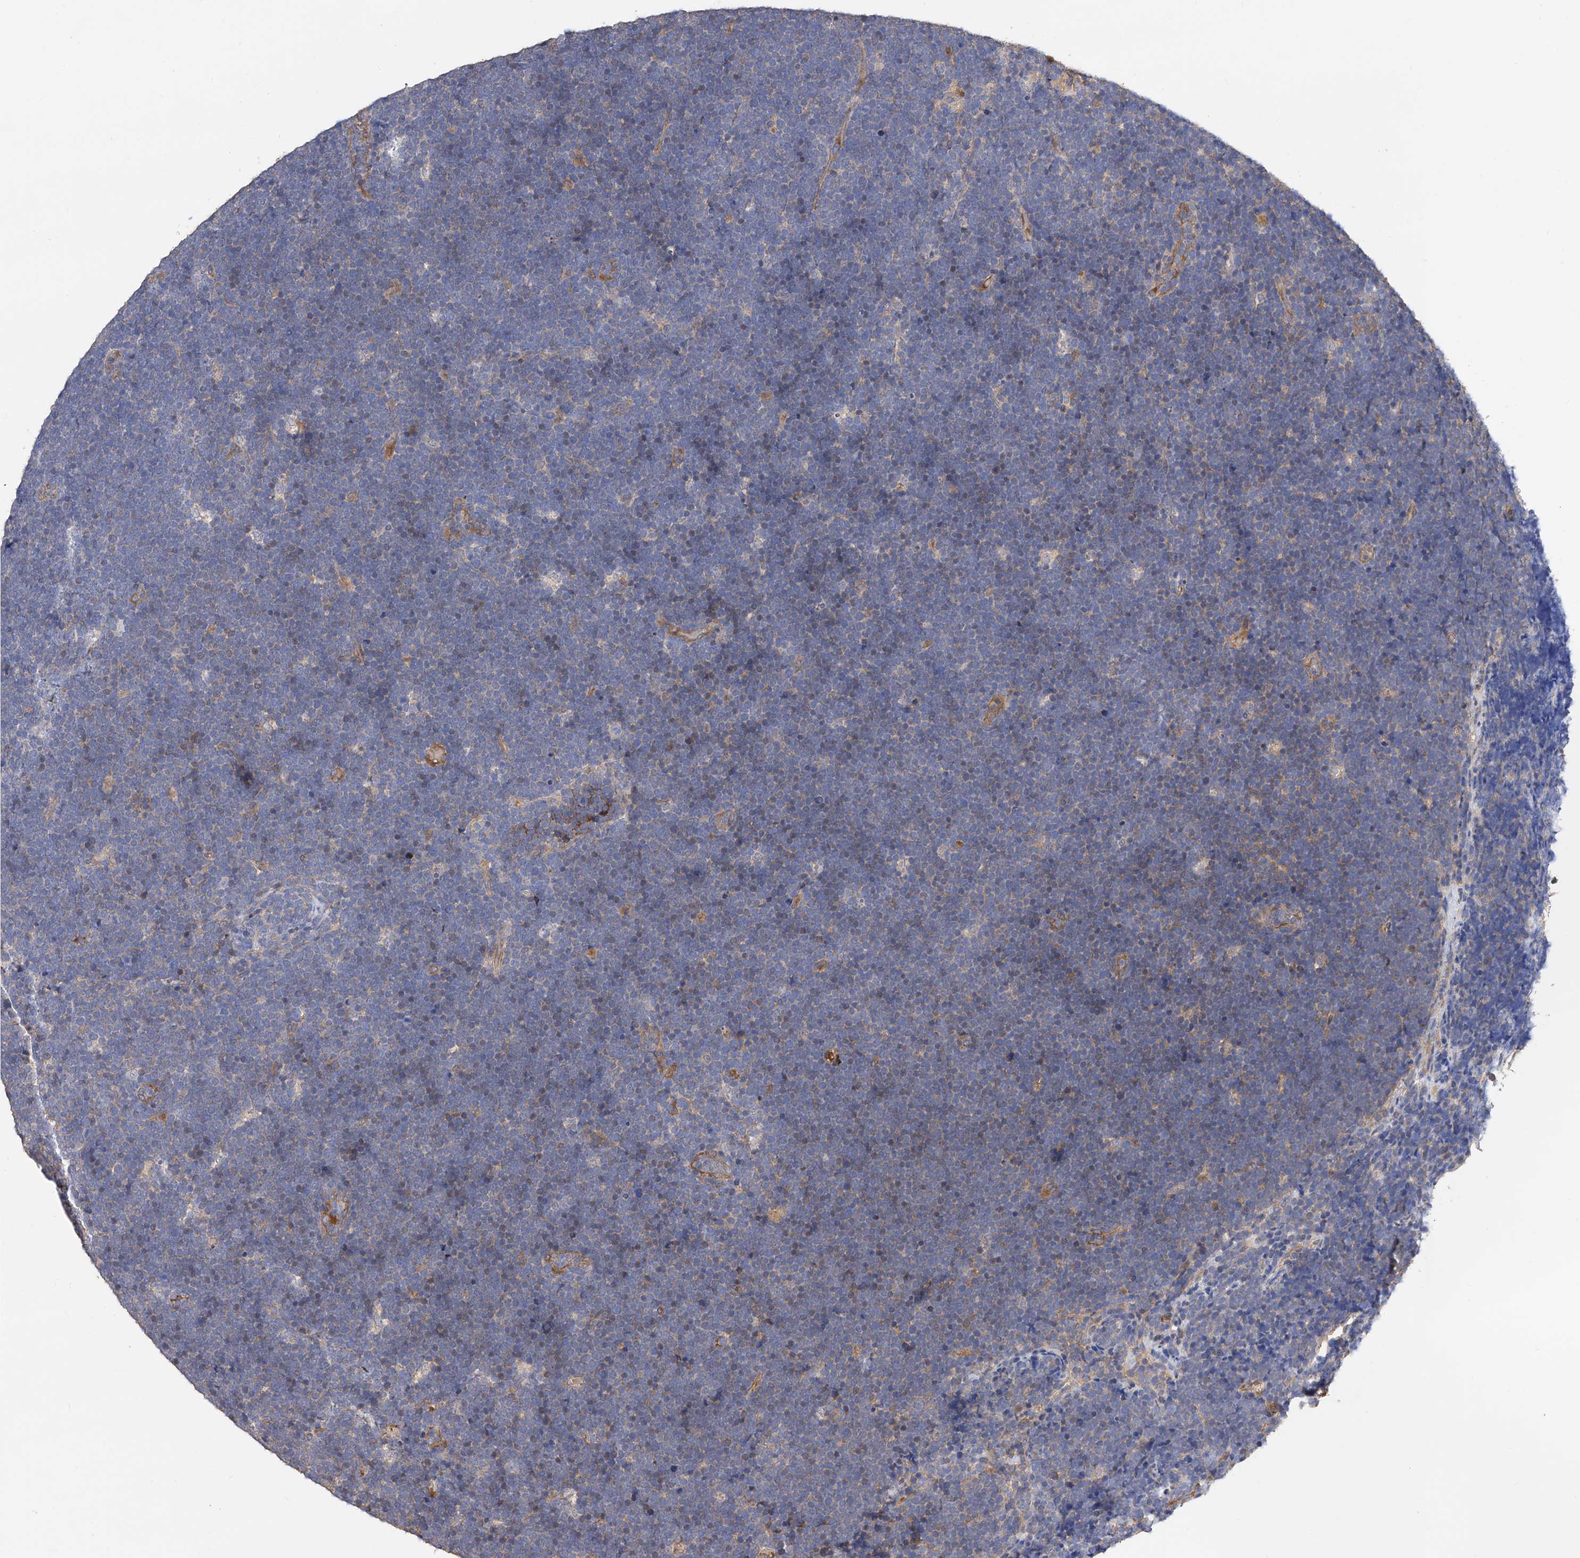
{"staining": {"intensity": "negative", "quantity": "none", "location": "none"}, "tissue": "lymphoma", "cell_type": "Tumor cells", "image_type": "cancer", "snomed": [{"axis": "morphology", "description": "Malignant lymphoma, non-Hodgkin's type, High grade"}, {"axis": "topography", "description": "Lymph node"}], "caption": "This is an immunohistochemistry (IHC) histopathology image of high-grade malignant lymphoma, non-Hodgkin's type. There is no staining in tumor cells.", "gene": "PTK2", "patient": {"sex": "male", "age": 13}}